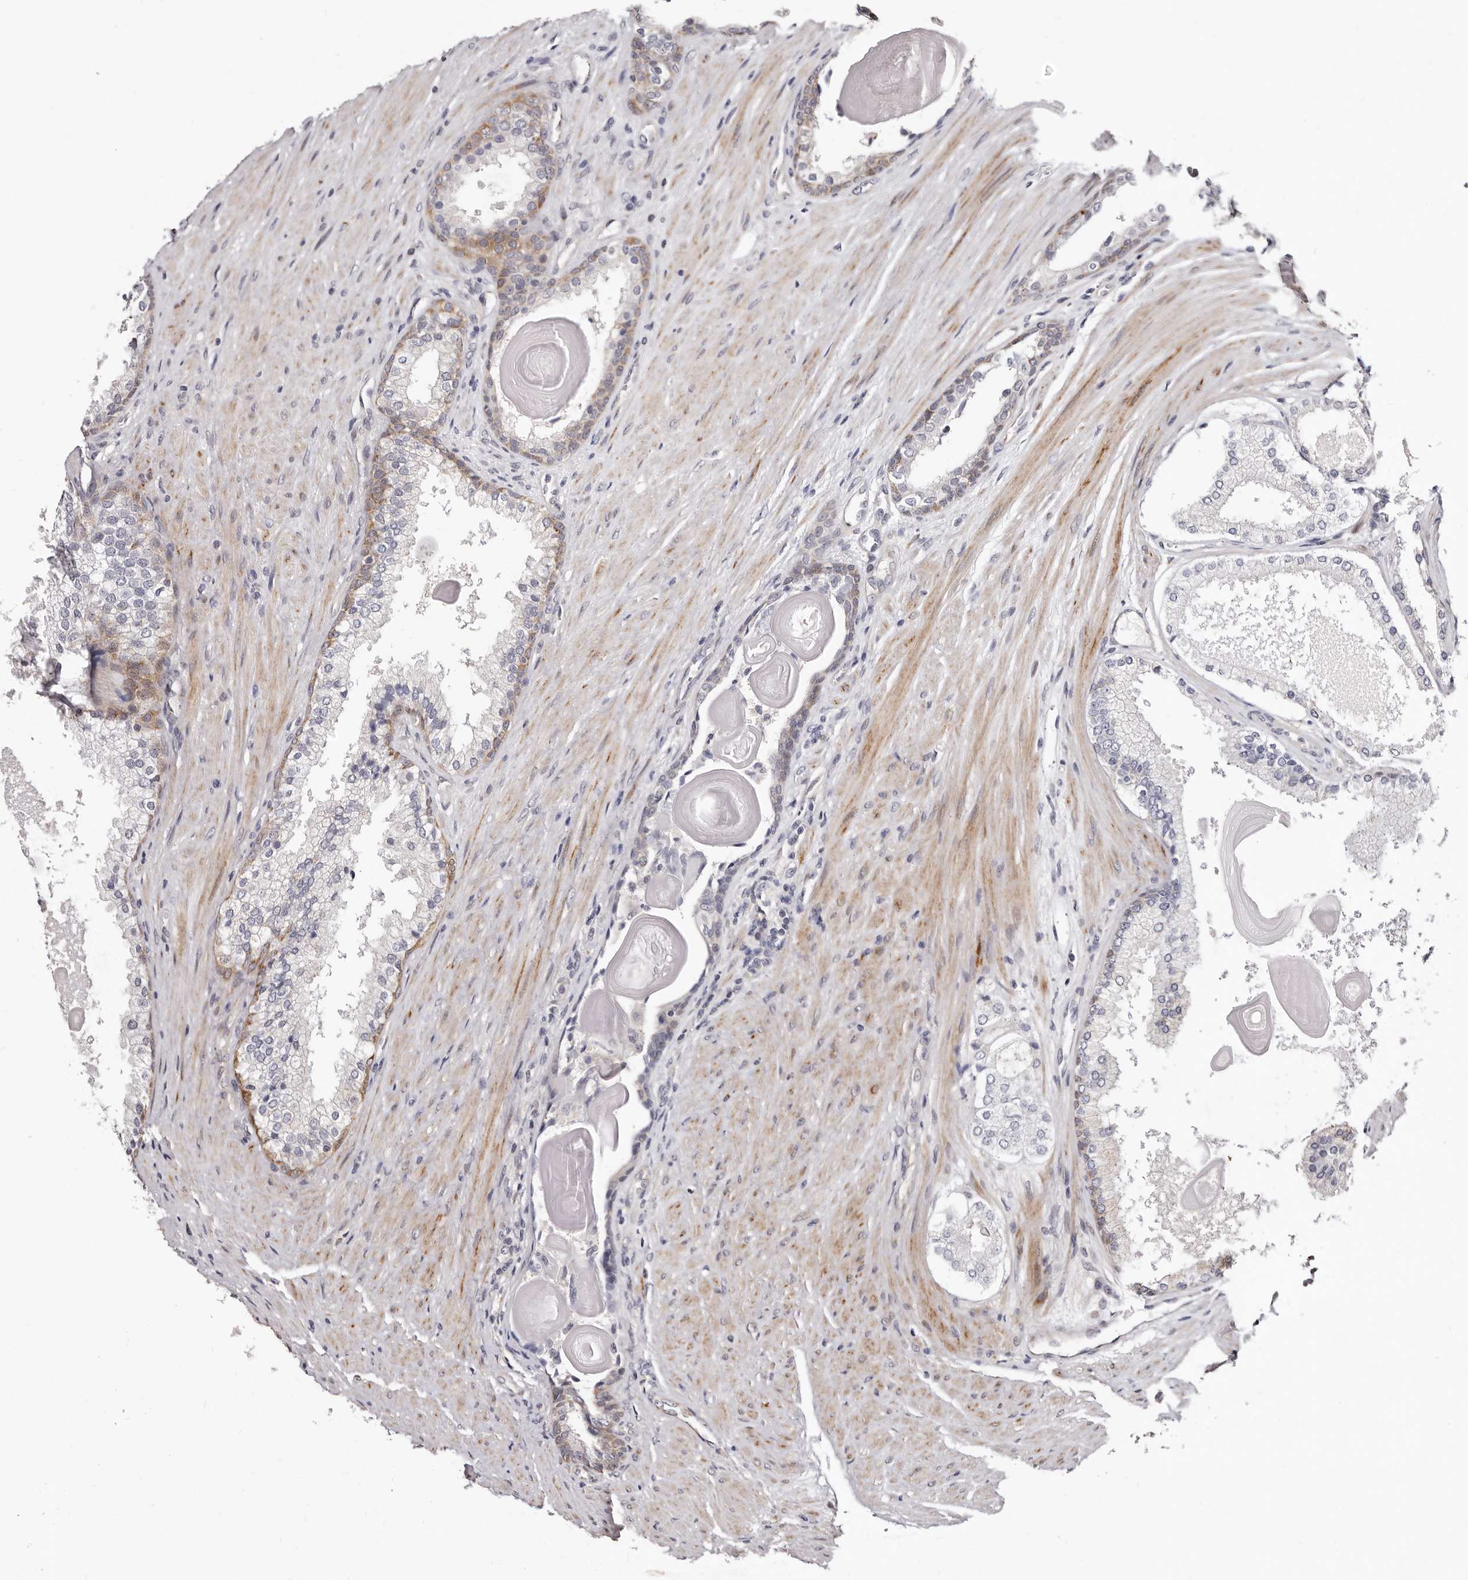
{"staining": {"intensity": "negative", "quantity": "none", "location": "none"}, "tissue": "prostate cancer", "cell_type": "Tumor cells", "image_type": "cancer", "snomed": [{"axis": "morphology", "description": "Adenocarcinoma, High grade"}, {"axis": "topography", "description": "Prostate"}], "caption": "An immunohistochemistry image of prostate adenocarcinoma (high-grade) is shown. There is no staining in tumor cells of prostate adenocarcinoma (high-grade). (Brightfield microscopy of DAB immunohistochemistry at high magnification).", "gene": "PHF20L1", "patient": {"sex": "male", "age": 60}}